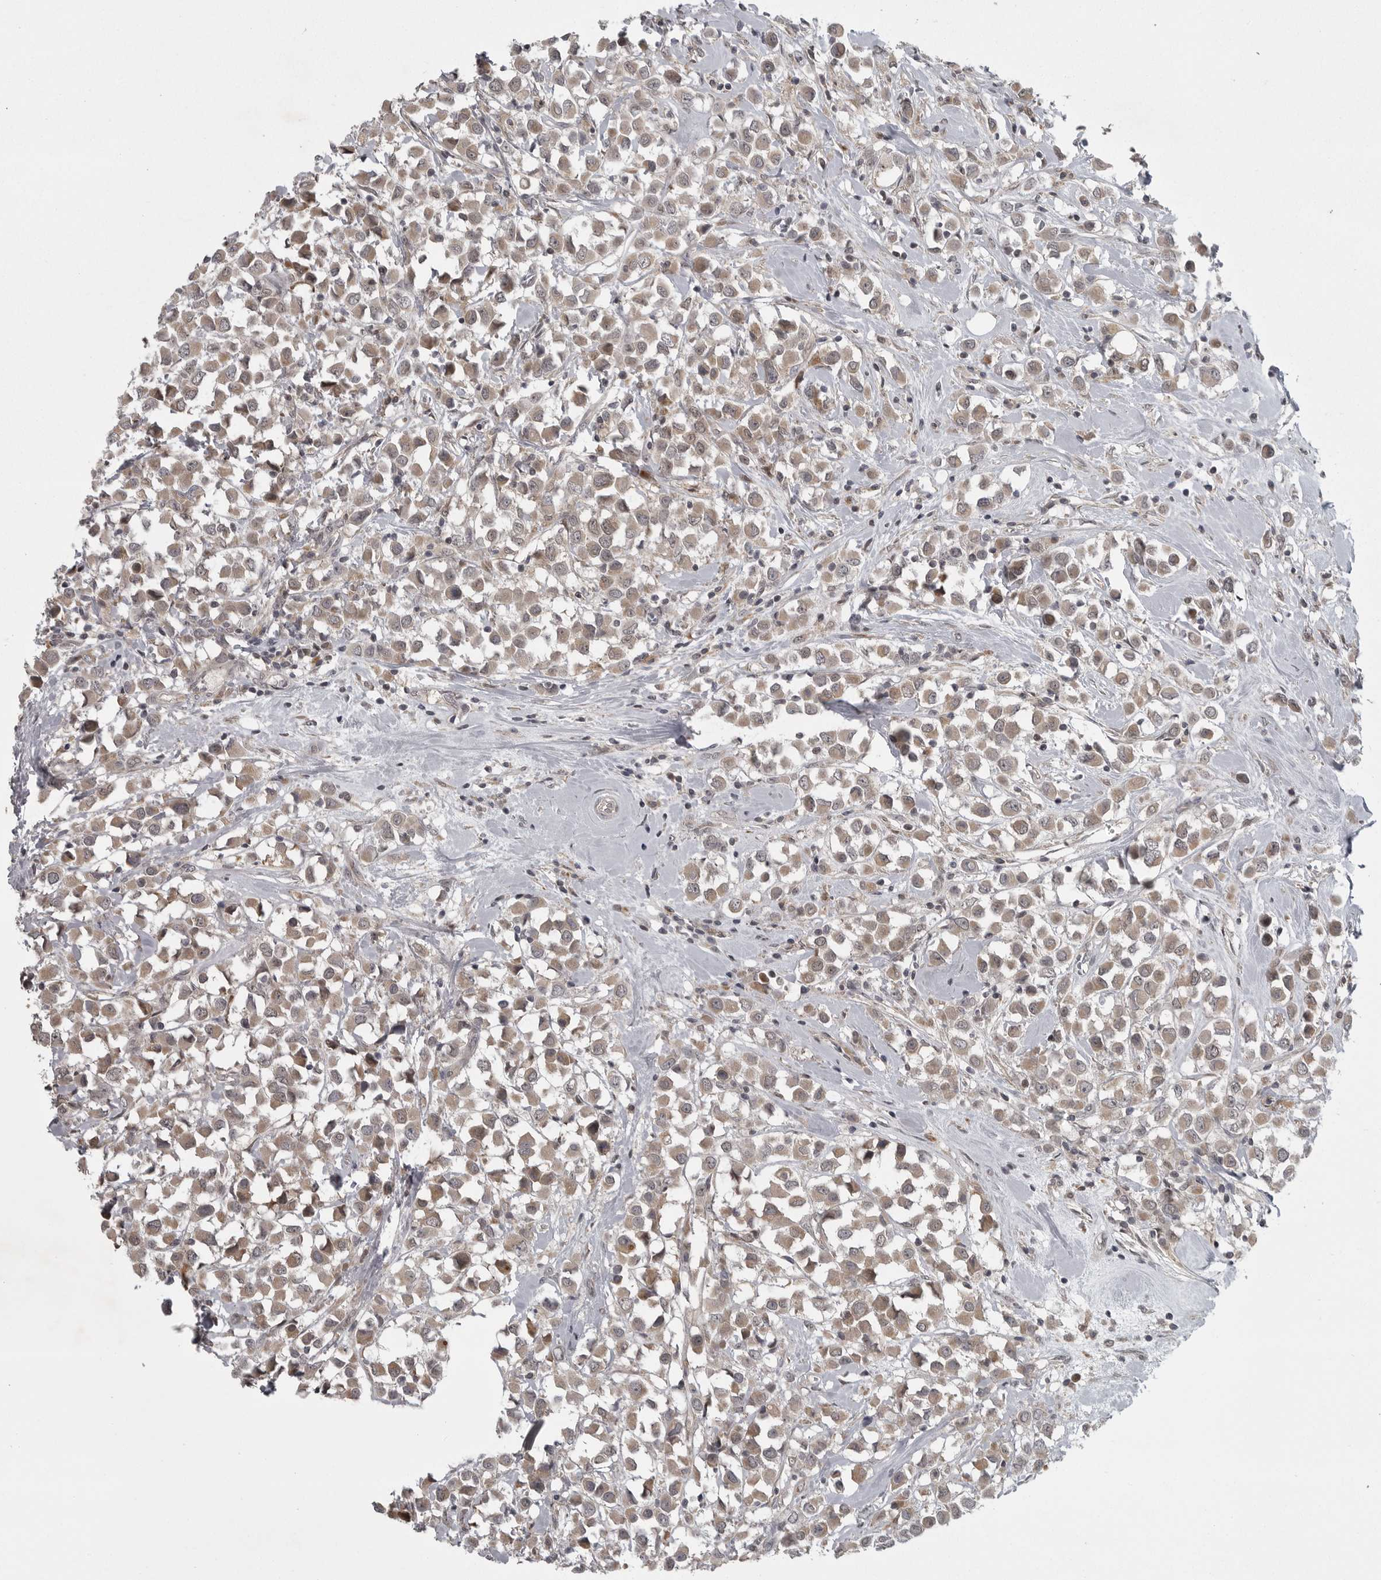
{"staining": {"intensity": "weak", "quantity": ">75%", "location": "cytoplasmic/membranous"}, "tissue": "breast cancer", "cell_type": "Tumor cells", "image_type": "cancer", "snomed": [{"axis": "morphology", "description": "Duct carcinoma"}, {"axis": "topography", "description": "Breast"}], "caption": "Protein analysis of breast cancer tissue exhibits weak cytoplasmic/membranous staining in about >75% of tumor cells.", "gene": "PPP1R9A", "patient": {"sex": "female", "age": 61}}